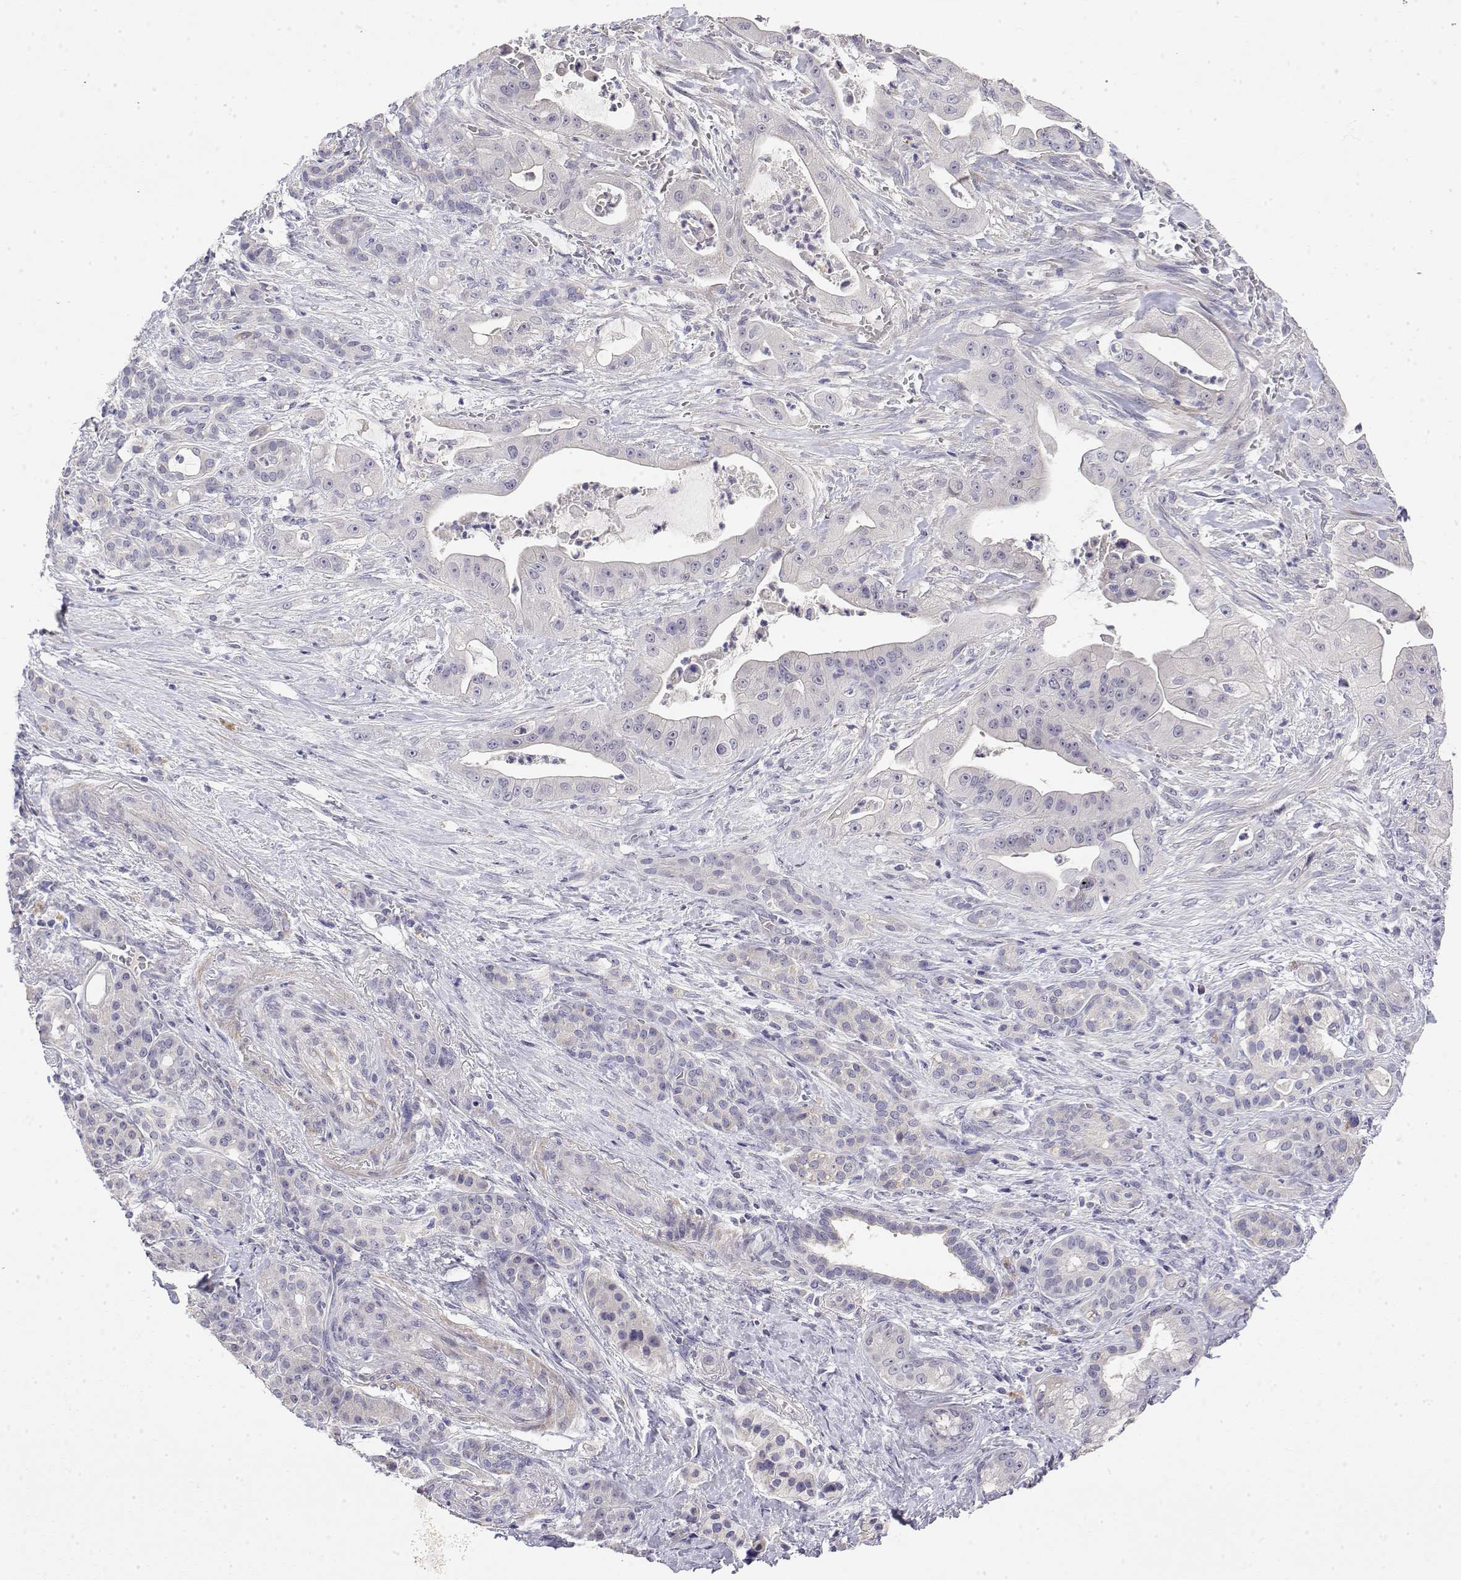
{"staining": {"intensity": "negative", "quantity": "none", "location": "none"}, "tissue": "pancreatic cancer", "cell_type": "Tumor cells", "image_type": "cancer", "snomed": [{"axis": "morphology", "description": "Normal tissue, NOS"}, {"axis": "morphology", "description": "Inflammation, NOS"}, {"axis": "morphology", "description": "Adenocarcinoma, NOS"}, {"axis": "topography", "description": "Pancreas"}], "caption": "The immunohistochemistry (IHC) histopathology image has no significant staining in tumor cells of pancreatic cancer tissue.", "gene": "GGACT", "patient": {"sex": "male", "age": 57}}